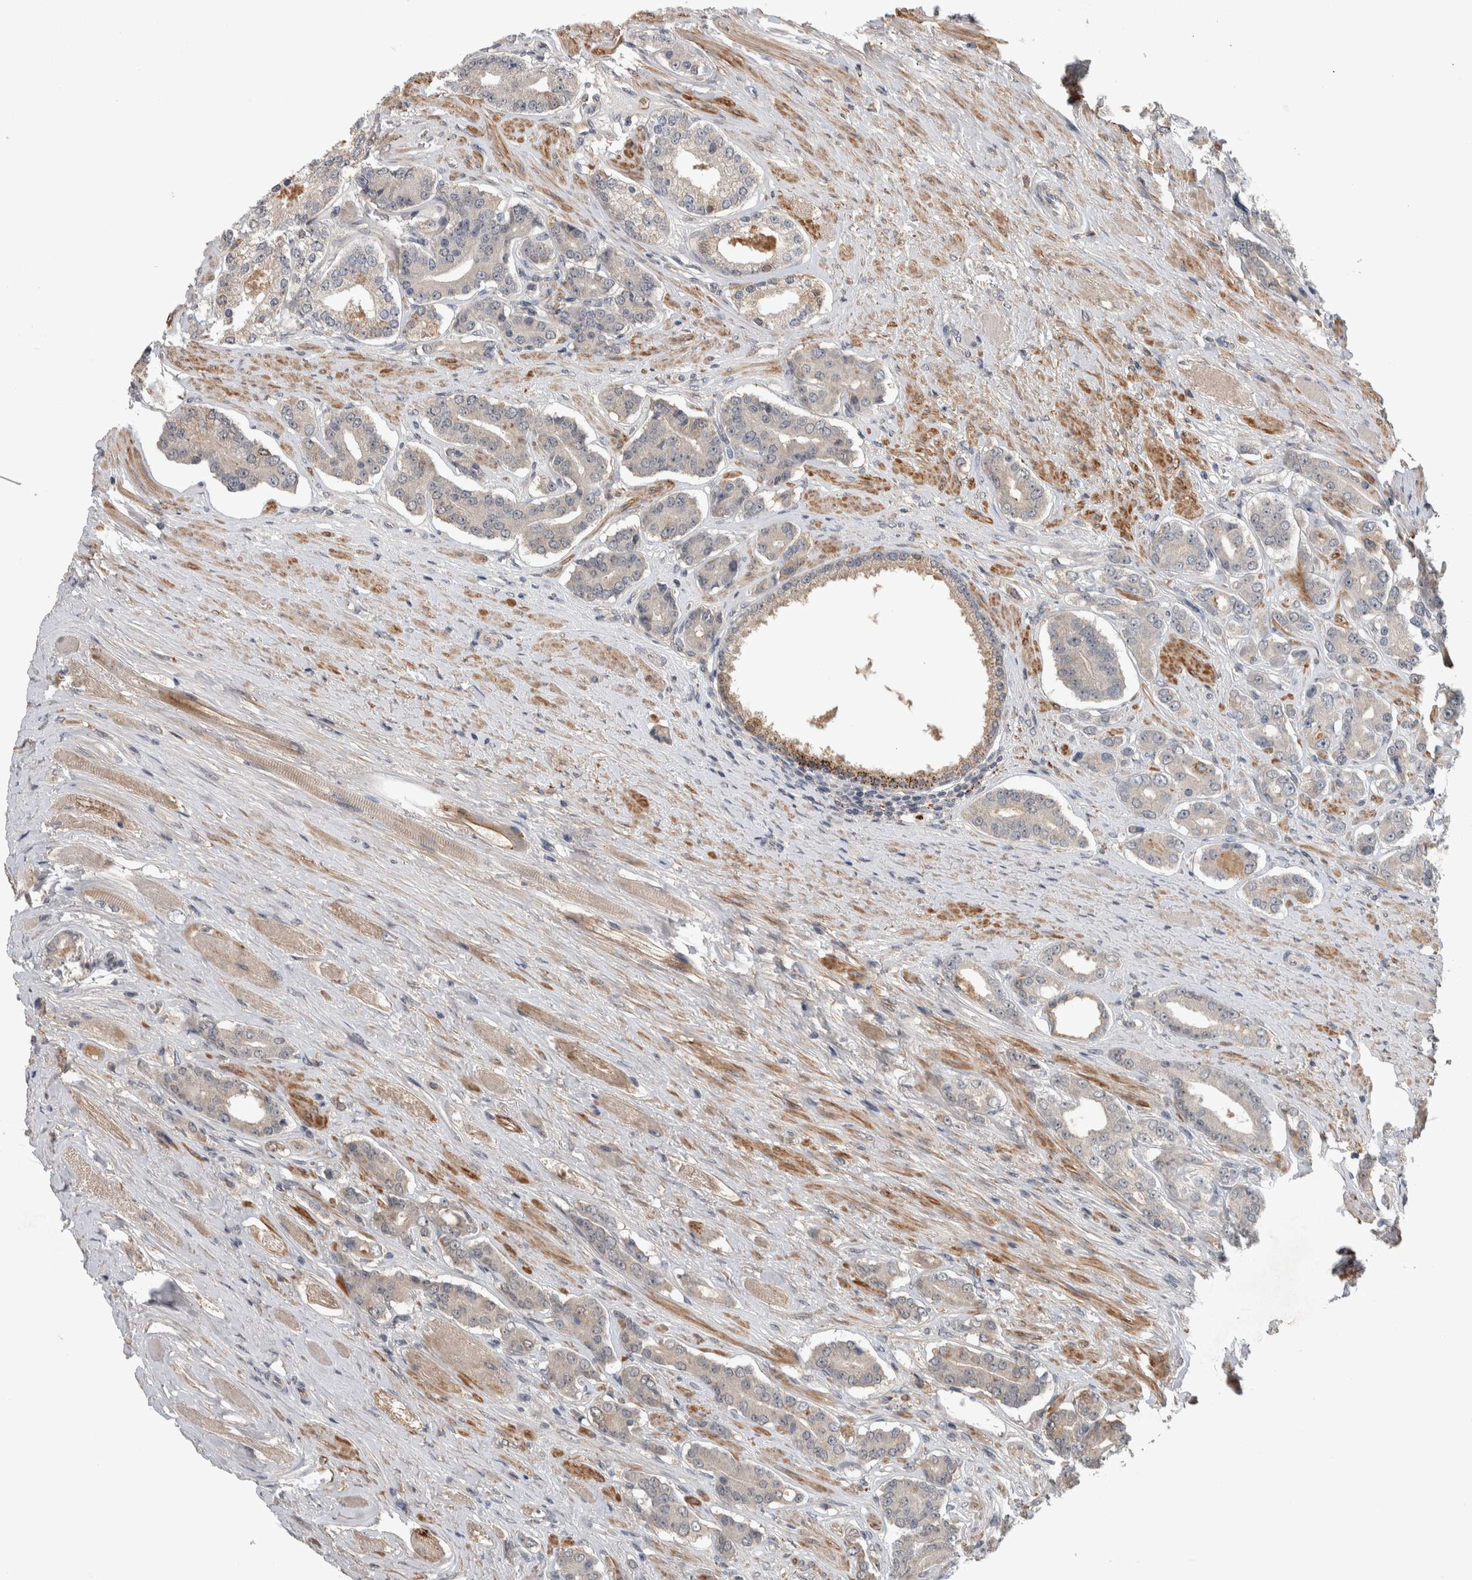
{"staining": {"intensity": "weak", "quantity": "<25%", "location": "cytoplasmic/membranous"}, "tissue": "prostate cancer", "cell_type": "Tumor cells", "image_type": "cancer", "snomed": [{"axis": "morphology", "description": "Adenocarcinoma, High grade"}, {"axis": "topography", "description": "Prostate"}], "caption": "This is an immunohistochemistry (IHC) micrograph of prostate high-grade adenocarcinoma. There is no expression in tumor cells.", "gene": "CHRM3", "patient": {"sex": "male", "age": 71}}